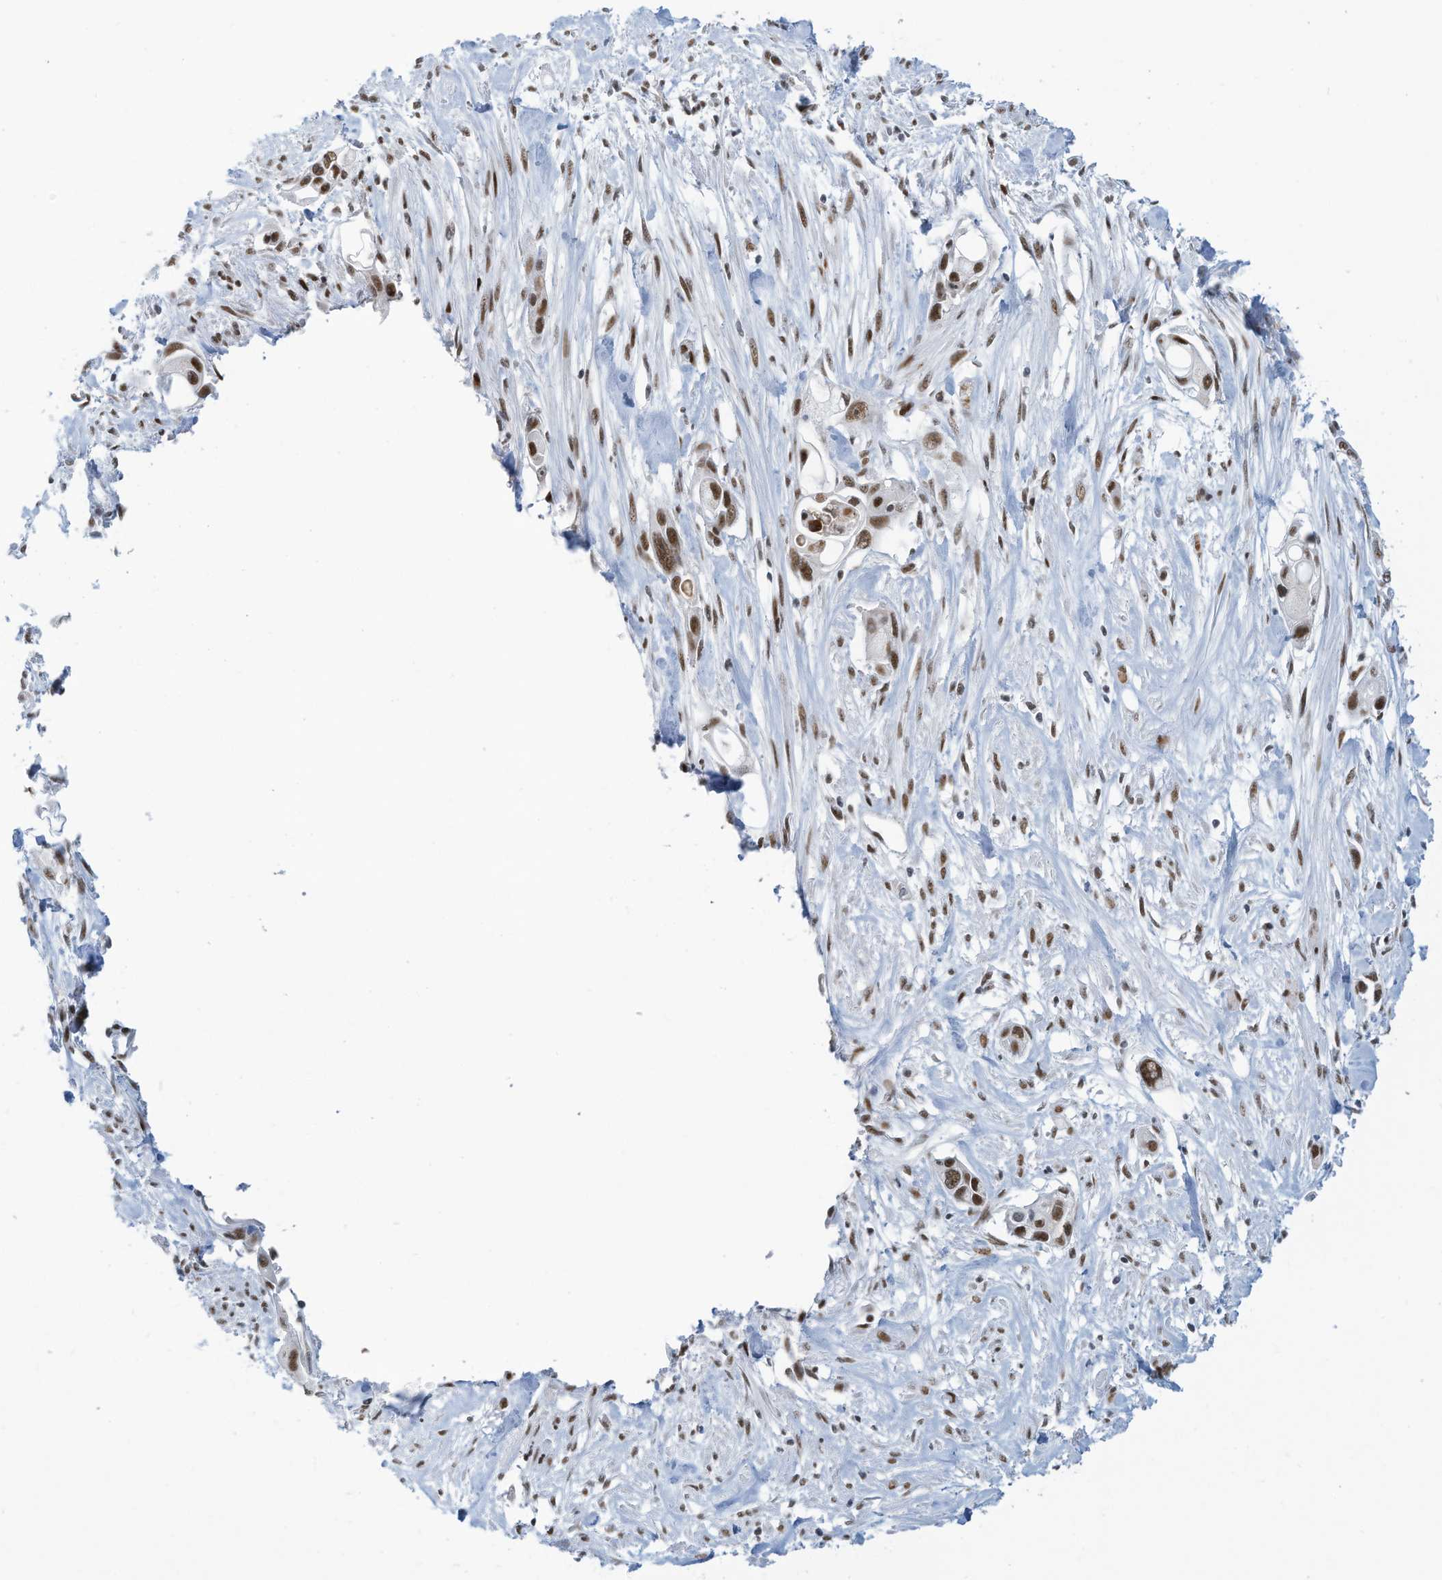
{"staining": {"intensity": "moderate", "quantity": ">75%", "location": "nuclear"}, "tissue": "pancreatic cancer", "cell_type": "Tumor cells", "image_type": "cancer", "snomed": [{"axis": "morphology", "description": "Adenocarcinoma, NOS"}, {"axis": "topography", "description": "Pancreas"}], "caption": "DAB (3,3'-diaminobenzidine) immunohistochemical staining of pancreatic cancer (adenocarcinoma) demonstrates moderate nuclear protein positivity in approximately >75% of tumor cells. (DAB (3,3'-diaminobenzidine) IHC with brightfield microscopy, high magnification).", "gene": "ECT2L", "patient": {"sex": "female", "age": 60}}